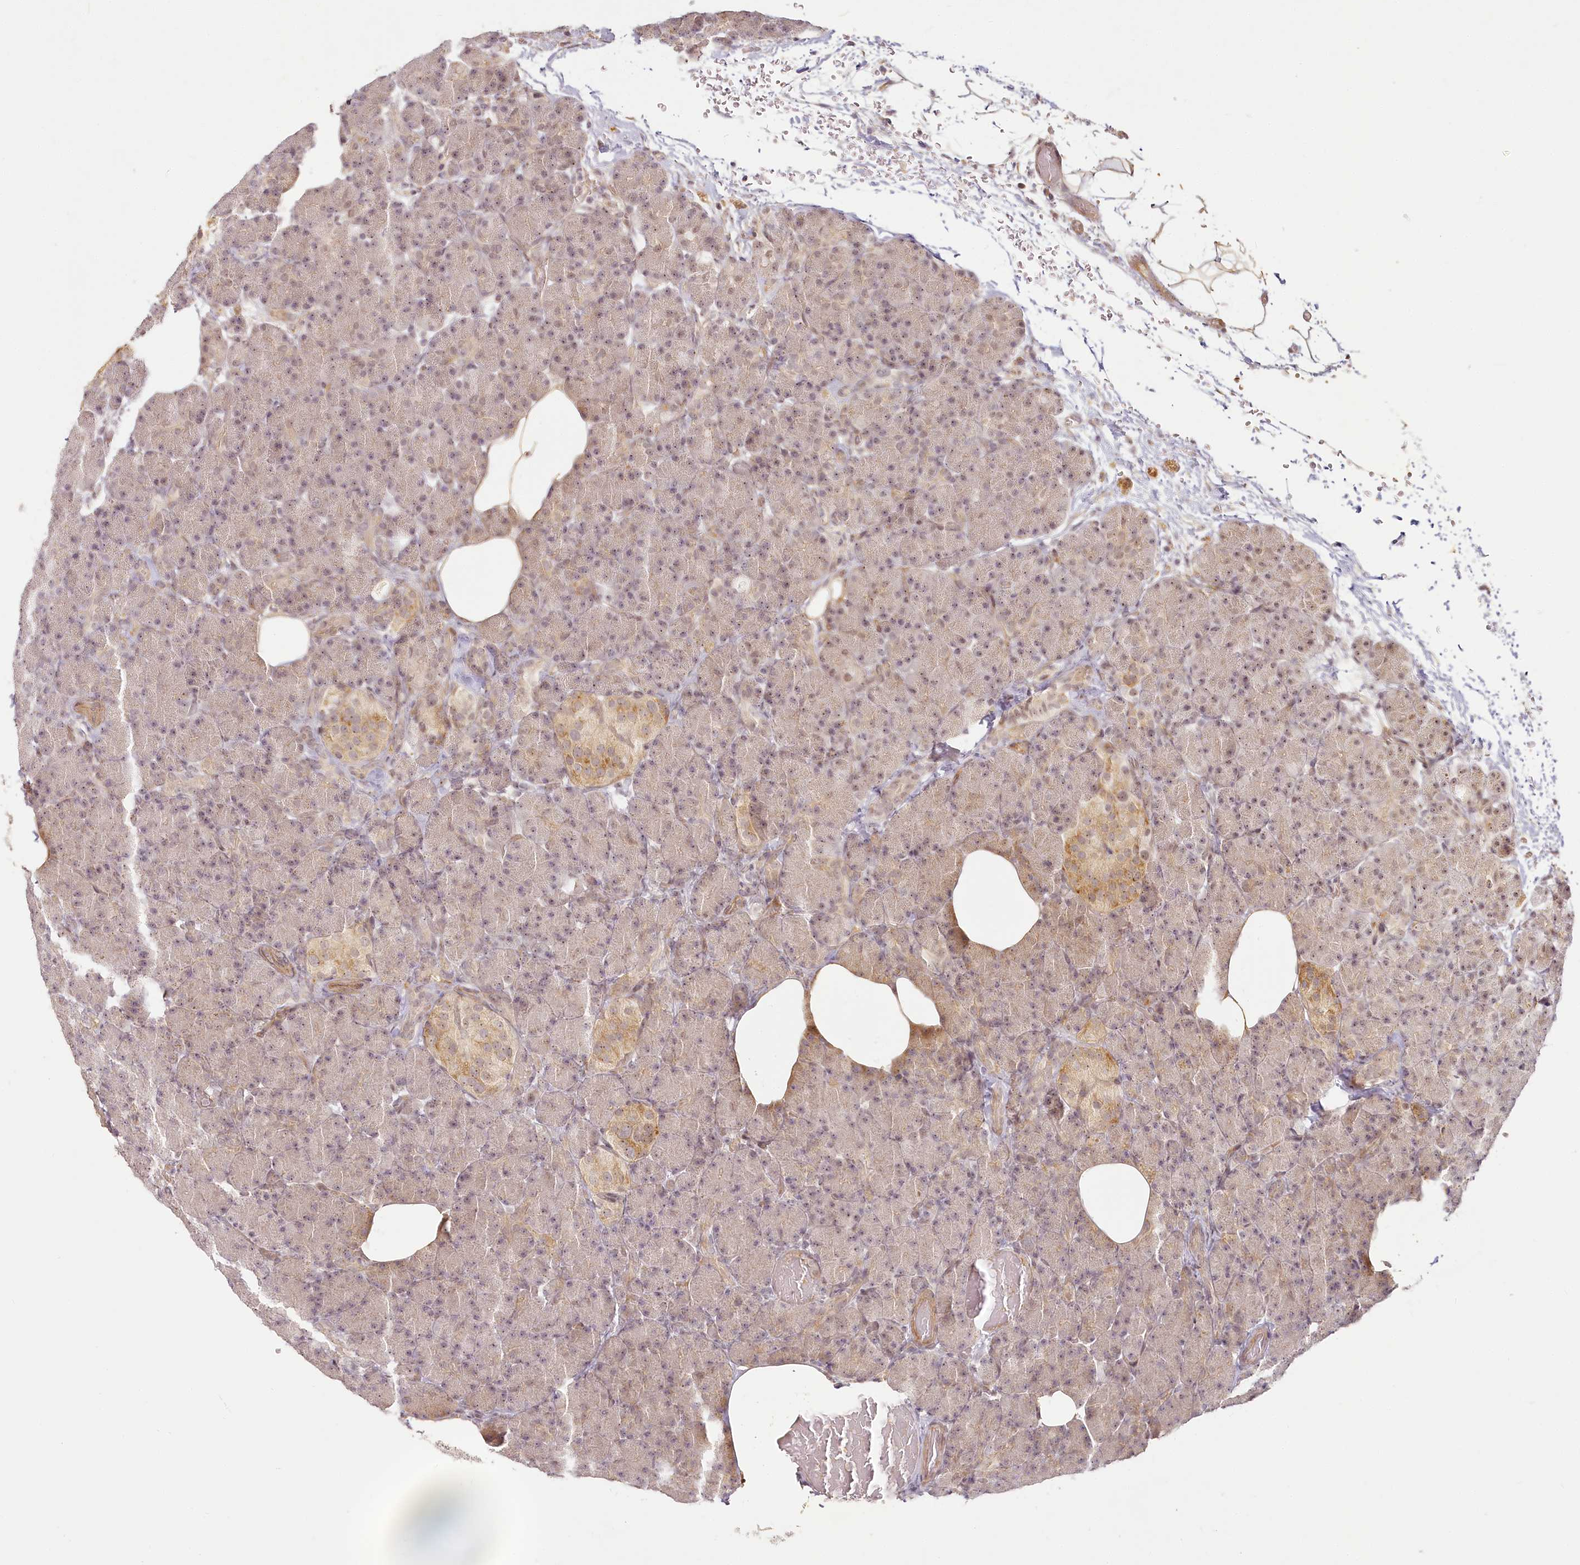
{"staining": {"intensity": "weak", "quantity": "25%-75%", "location": "cytoplasmic/membranous,nuclear"}, "tissue": "pancreas", "cell_type": "Exocrine glandular cells", "image_type": "normal", "snomed": [{"axis": "morphology", "description": "Normal tissue, NOS"}, {"axis": "topography", "description": "Pancreas"}], "caption": "Protein expression analysis of unremarkable human pancreas reveals weak cytoplasmic/membranous,nuclear positivity in about 25%-75% of exocrine glandular cells.", "gene": "EXOSC7", "patient": {"sex": "female", "age": 43}}